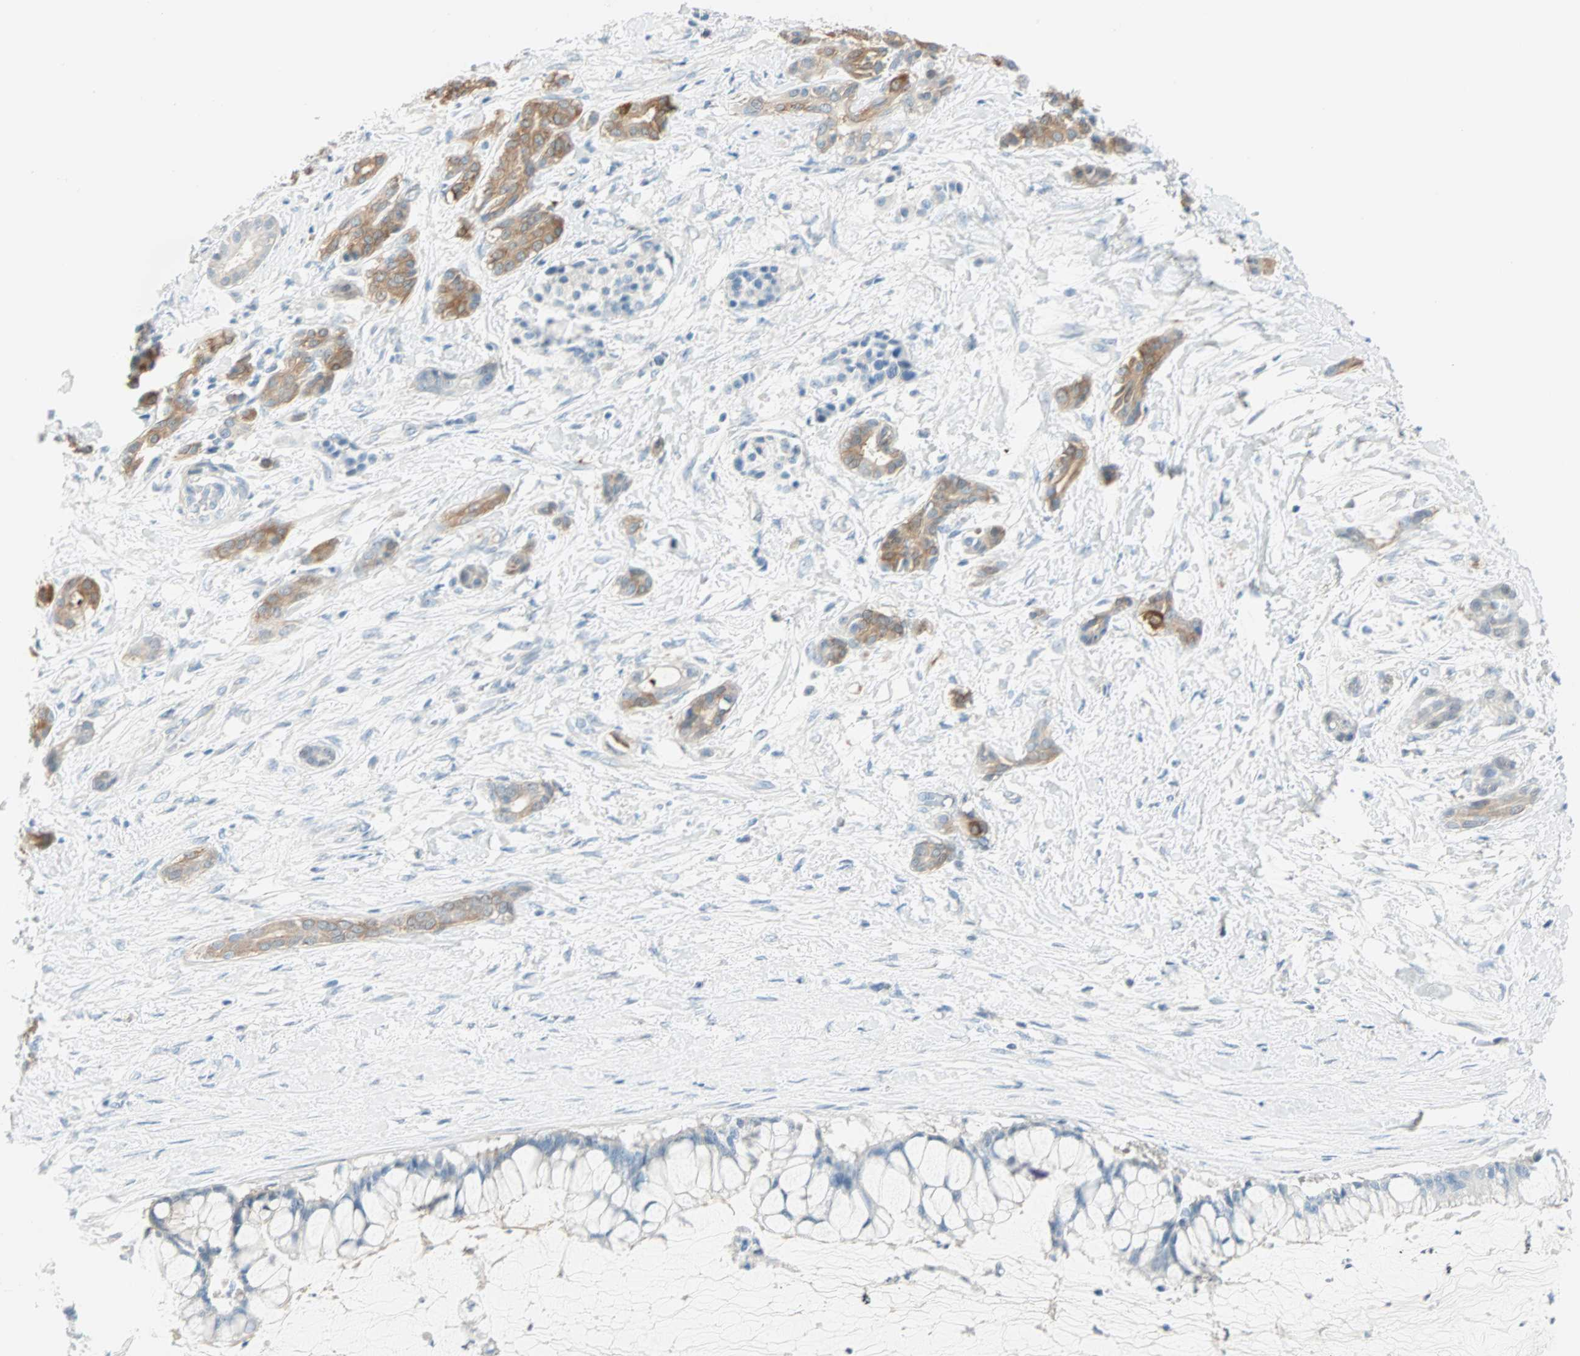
{"staining": {"intensity": "moderate", "quantity": ">75%", "location": "cytoplasmic/membranous"}, "tissue": "pancreatic cancer", "cell_type": "Tumor cells", "image_type": "cancer", "snomed": [{"axis": "morphology", "description": "Adenocarcinoma, NOS"}, {"axis": "topography", "description": "Pancreas"}], "caption": "Immunohistochemical staining of pancreatic cancer reveals medium levels of moderate cytoplasmic/membranous protein positivity in approximately >75% of tumor cells.", "gene": "ATF6", "patient": {"sex": "male", "age": 41}}